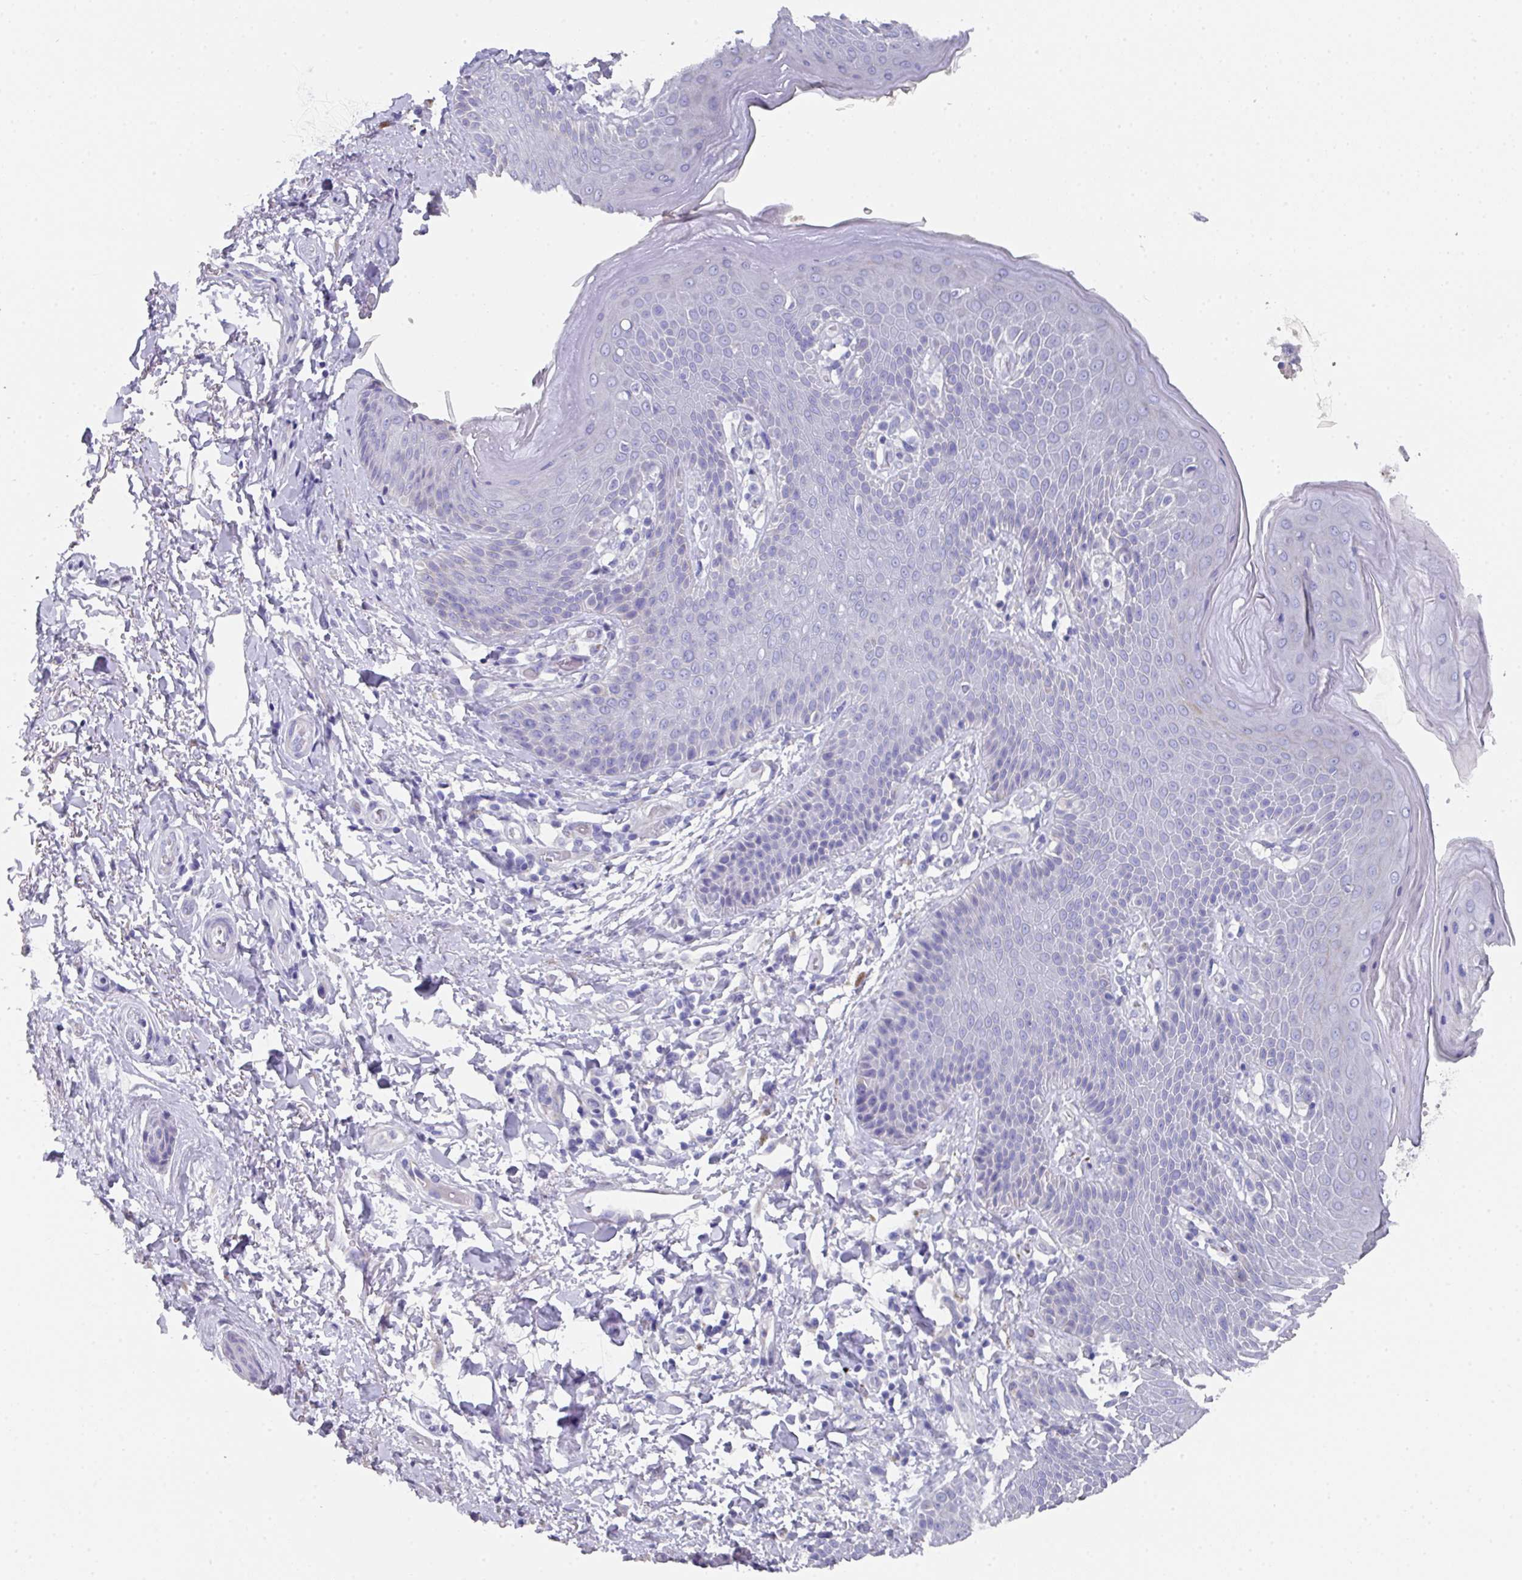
{"staining": {"intensity": "negative", "quantity": "none", "location": "none"}, "tissue": "skin", "cell_type": "Epidermal cells", "image_type": "normal", "snomed": [{"axis": "morphology", "description": "Normal tissue, NOS"}, {"axis": "topography", "description": "Peripheral nerve tissue"}], "caption": "Immunohistochemistry photomicrograph of normal skin: human skin stained with DAB (3,3'-diaminobenzidine) exhibits no significant protein staining in epidermal cells.", "gene": "DAZ1", "patient": {"sex": "male", "age": 51}}